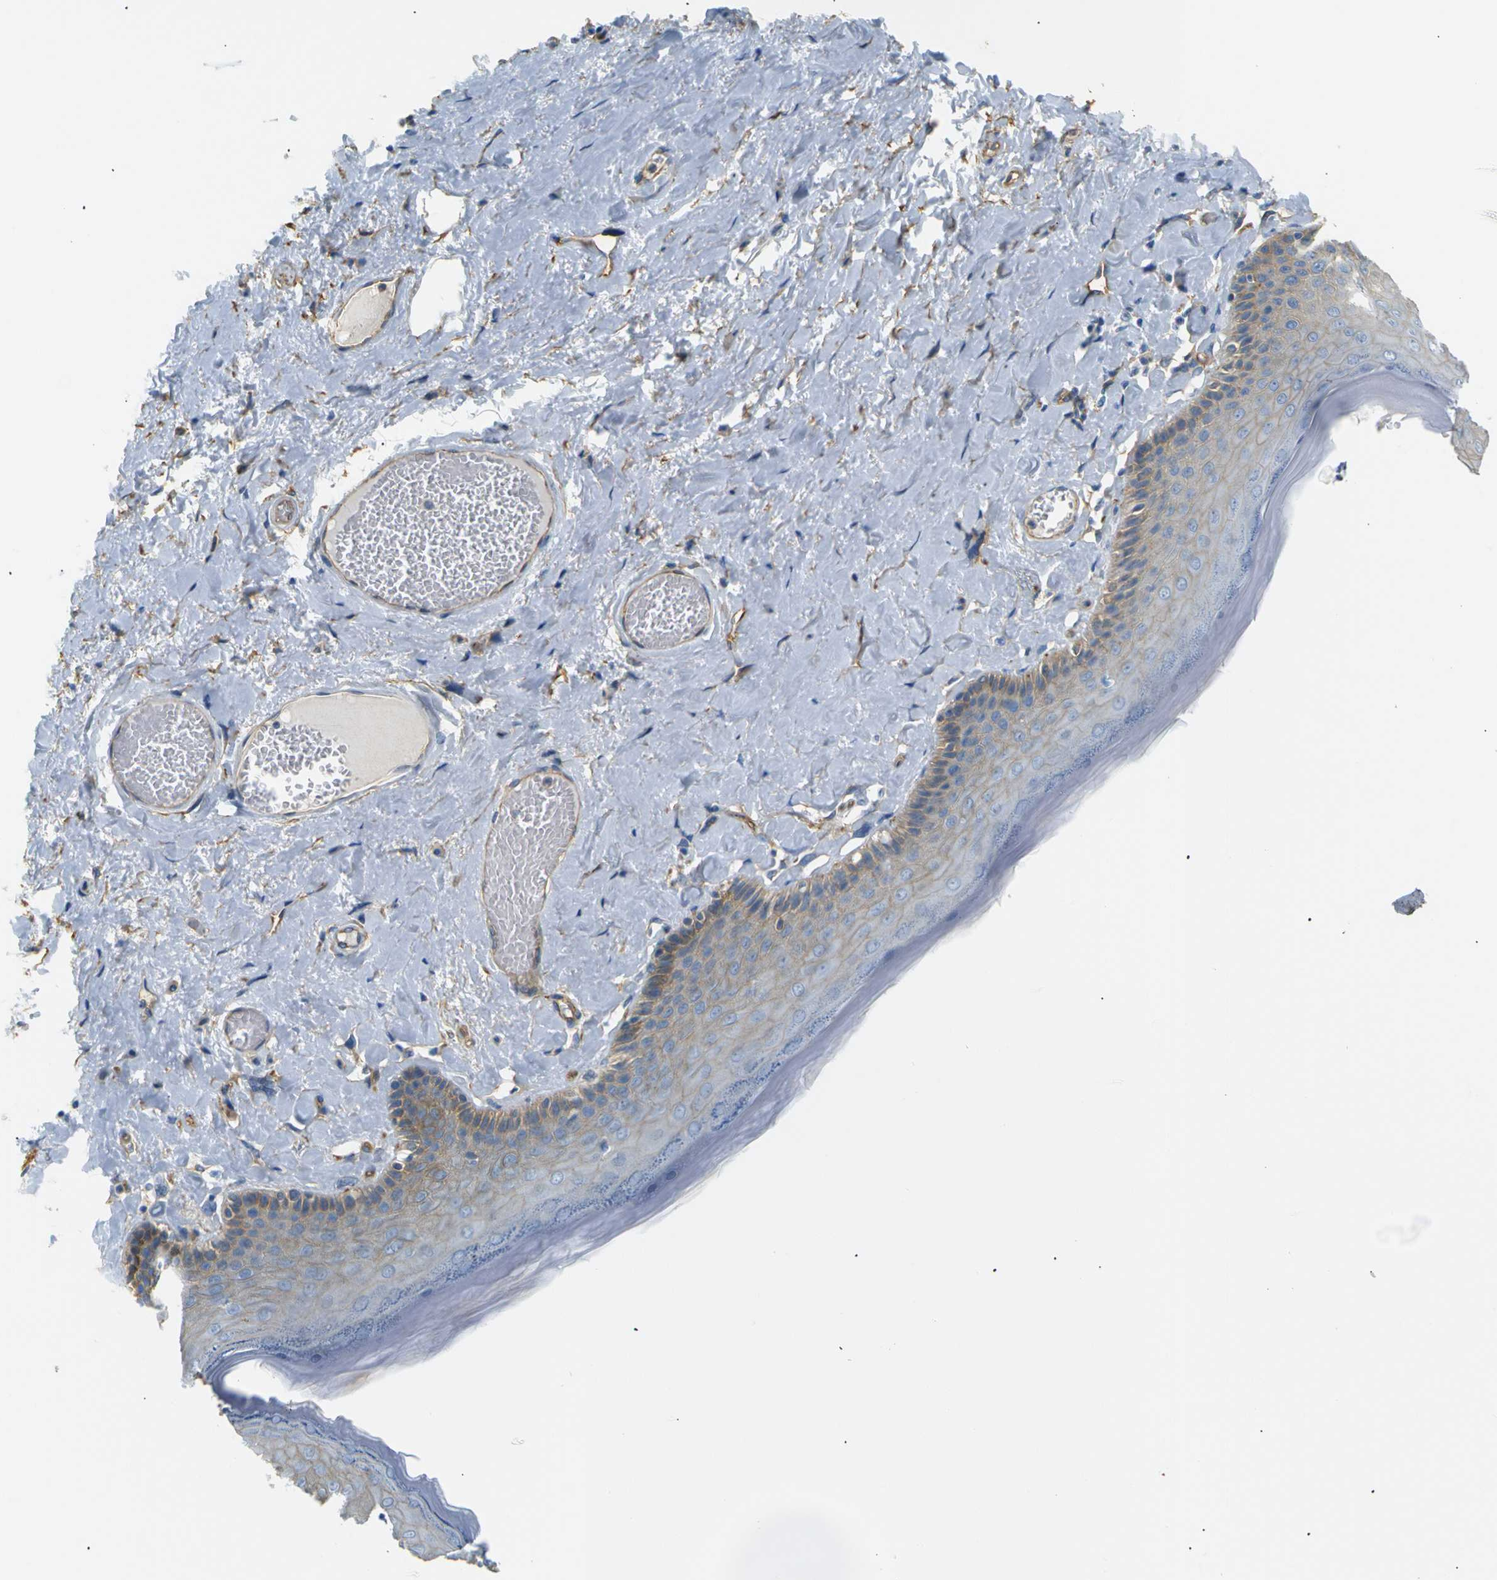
{"staining": {"intensity": "weak", "quantity": "25%-75%", "location": "cytoplasmic/membranous"}, "tissue": "skin", "cell_type": "Epidermal cells", "image_type": "normal", "snomed": [{"axis": "morphology", "description": "Normal tissue, NOS"}, {"axis": "topography", "description": "Anal"}], "caption": "The image shows immunohistochemical staining of normal skin. There is weak cytoplasmic/membranous positivity is appreciated in approximately 25%-75% of epidermal cells. (DAB (3,3'-diaminobenzidine) IHC, brown staining for protein, blue staining for nuclei).", "gene": "SPTBN1", "patient": {"sex": "male", "age": 69}}